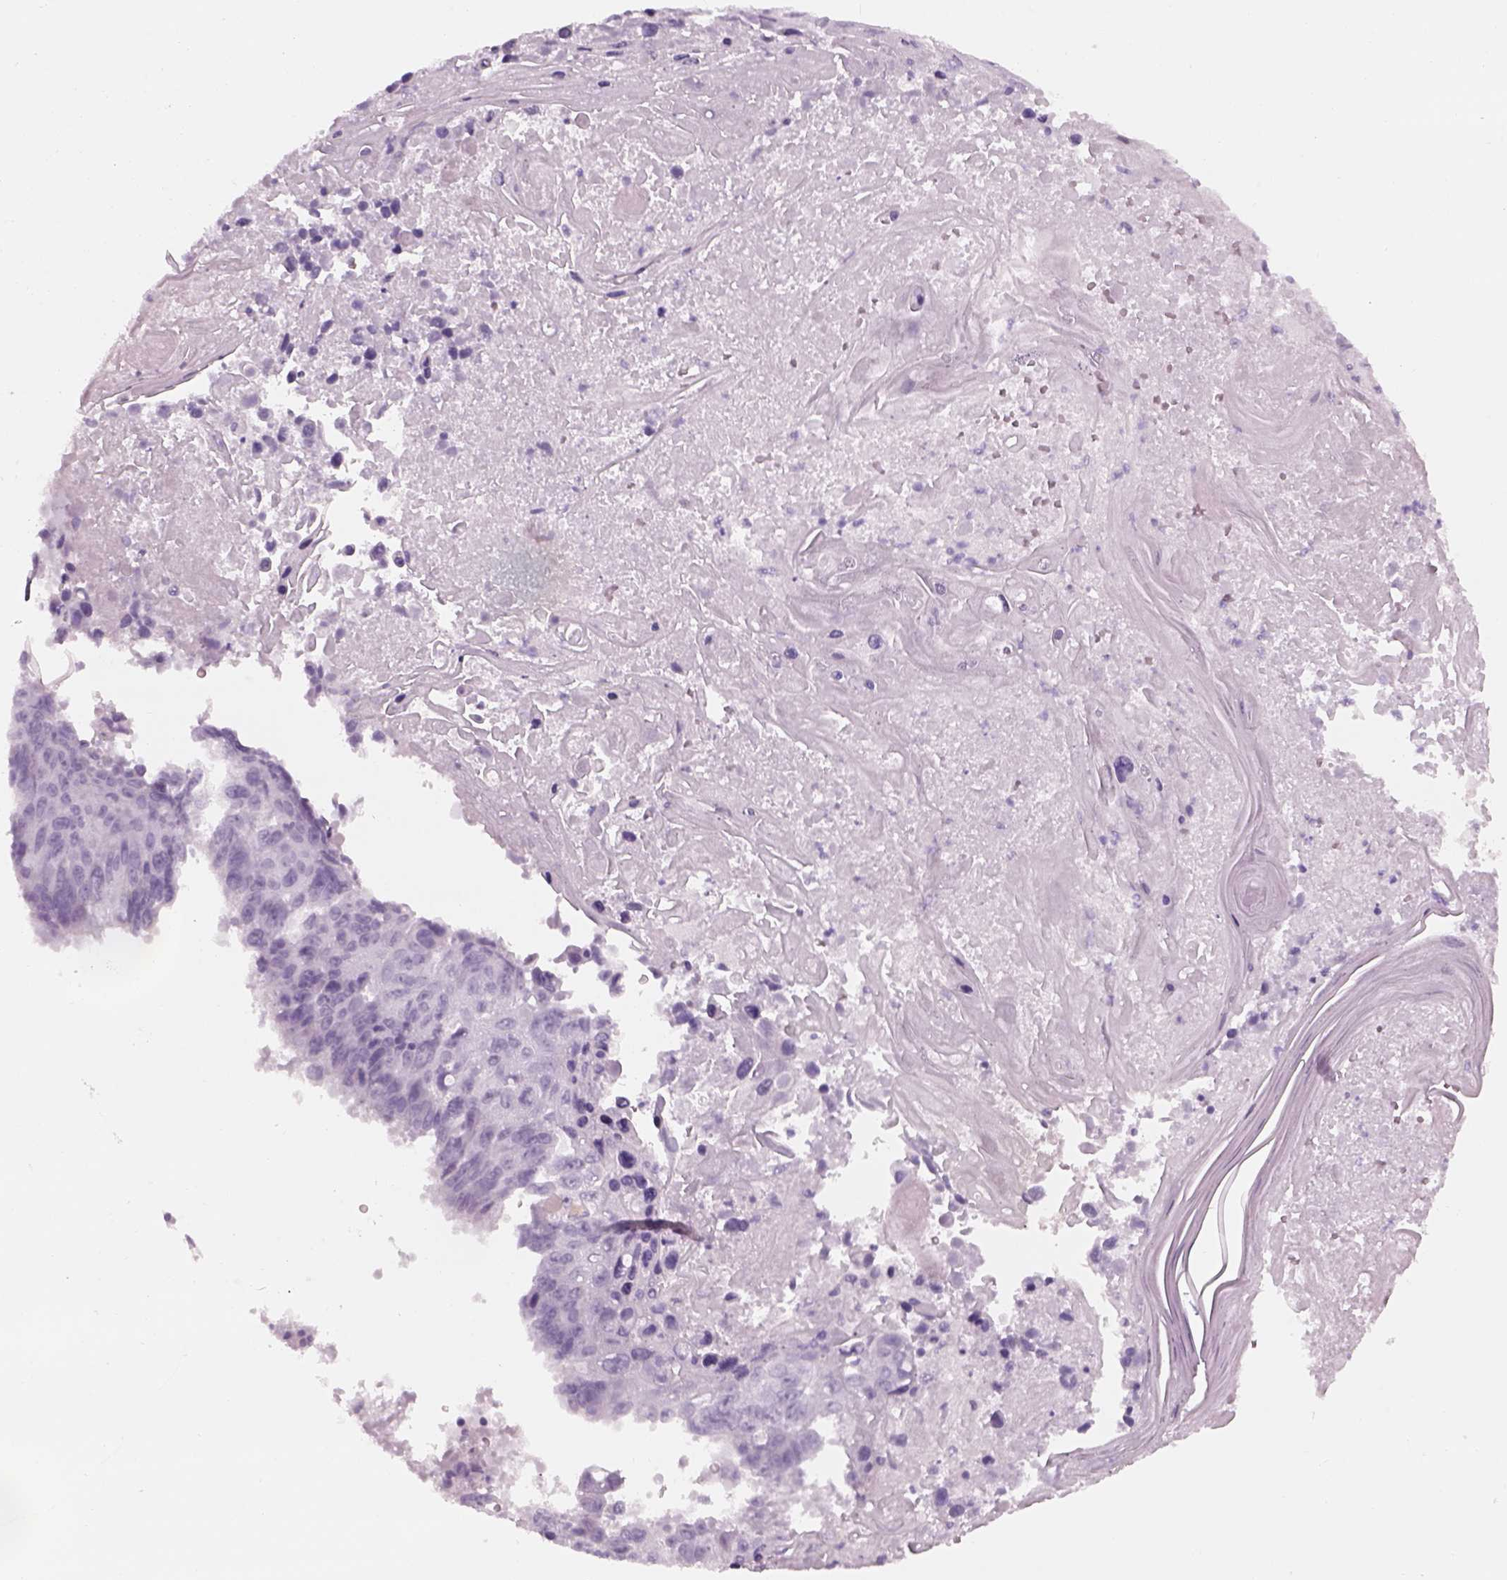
{"staining": {"intensity": "negative", "quantity": "none", "location": "none"}, "tissue": "lung cancer", "cell_type": "Tumor cells", "image_type": "cancer", "snomed": [{"axis": "morphology", "description": "Squamous cell carcinoma, NOS"}, {"axis": "topography", "description": "Lung"}], "caption": "There is no significant staining in tumor cells of lung cancer. (IHC, brightfield microscopy, high magnification).", "gene": "GAS2L2", "patient": {"sex": "male", "age": 73}}